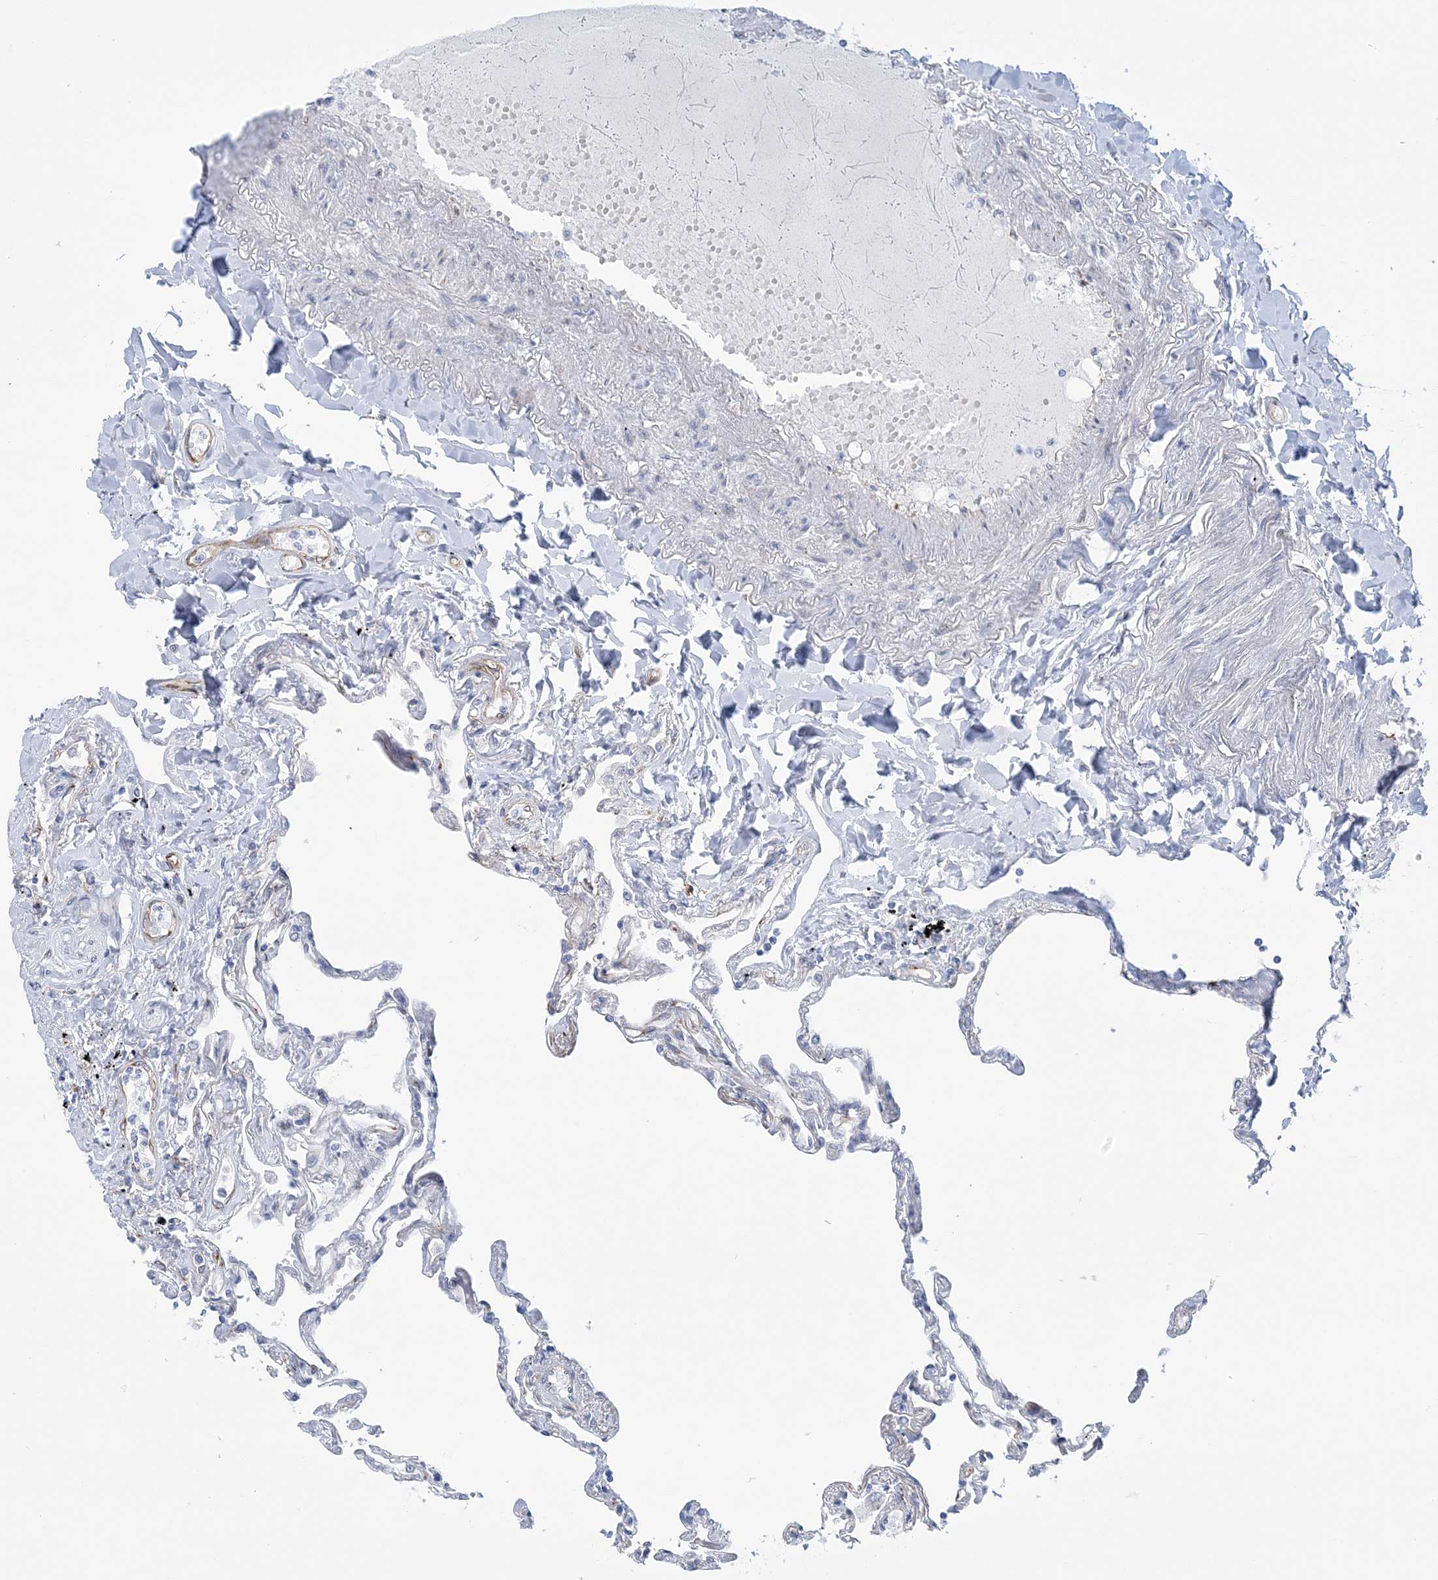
{"staining": {"intensity": "negative", "quantity": "none", "location": "none"}, "tissue": "lung", "cell_type": "Alveolar cells", "image_type": "normal", "snomed": [{"axis": "morphology", "description": "Normal tissue, NOS"}, {"axis": "topography", "description": "Lung"}], "caption": "Immunohistochemistry (IHC) histopathology image of unremarkable lung: lung stained with DAB exhibits no significant protein expression in alveolar cells. (Brightfield microscopy of DAB immunohistochemistry at high magnification).", "gene": "PLEKHG4B", "patient": {"sex": "female", "age": 67}}